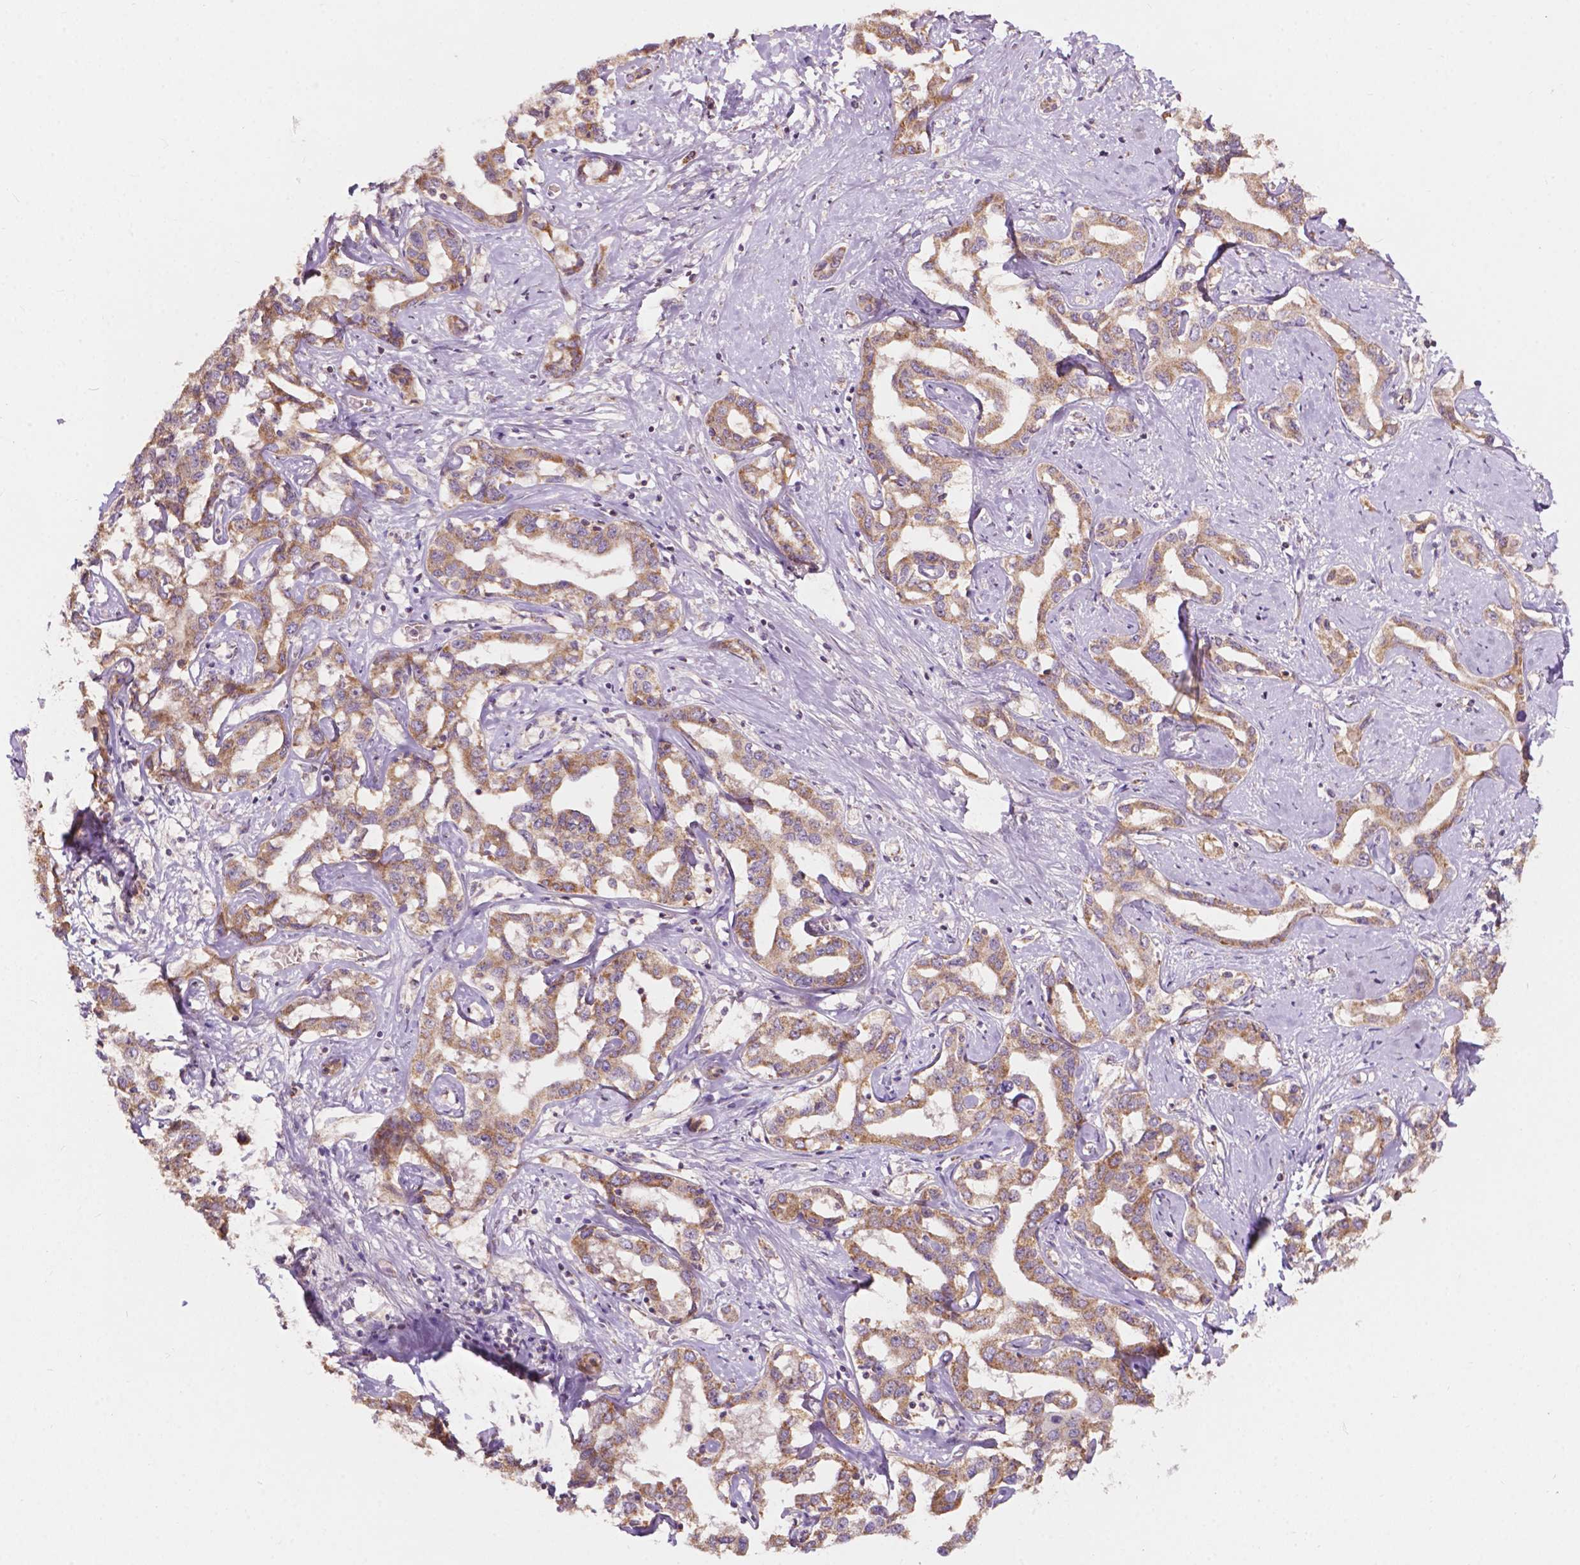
{"staining": {"intensity": "moderate", "quantity": ">75%", "location": "cytoplasmic/membranous"}, "tissue": "liver cancer", "cell_type": "Tumor cells", "image_type": "cancer", "snomed": [{"axis": "morphology", "description": "Cholangiocarcinoma"}, {"axis": "topography", "description": "Liver"}], "caption": "A brown stain labels moderate cytoplasmic/membranous staining of a protein in liver cancer tumor cells.", "gene": "NDUFA10", "patient": {"sex": "male", "age": 59}}